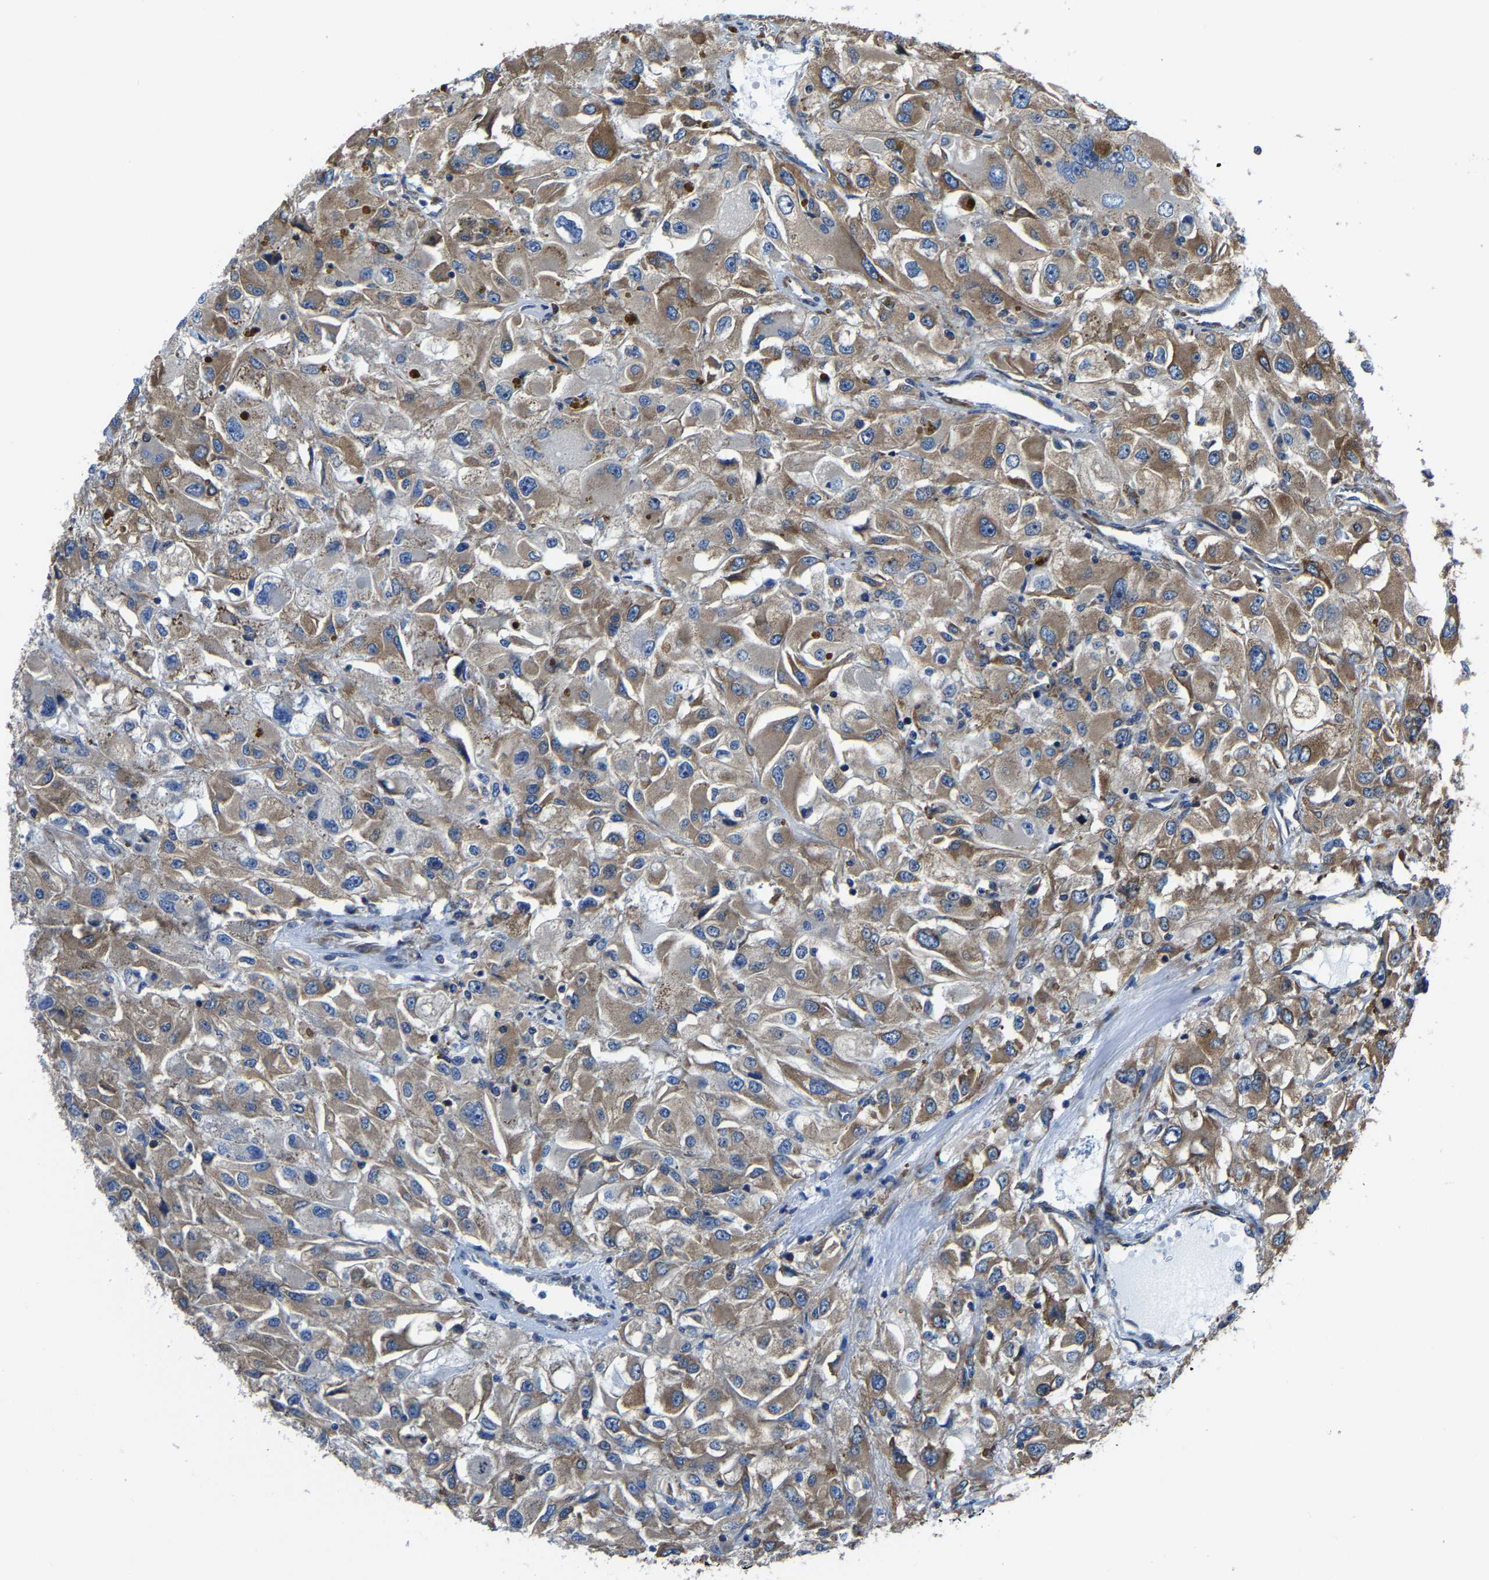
{"staining": {"intensity": "moderate", "quantity": ">75%", "location": "cytoplasmic/membranous"}, "tissue": "renal cancer", "cell_type": "Tumor cells", "image_type": "cancer", "snomed": [{"axis": "morphology", "description": "Adenocarcinoma, NOS"}, {"axis": "topography", "description": "Kidney"}], "caption": "The photomicrograph displays immunohistochemical staining of adenocarcinoma (renal). There is moderate cytoplasmic/membranous expression is present in approximately >75% of tumor cells.", "gene": "G3BP2", "patient": {"sex": "female", "age": 52}}